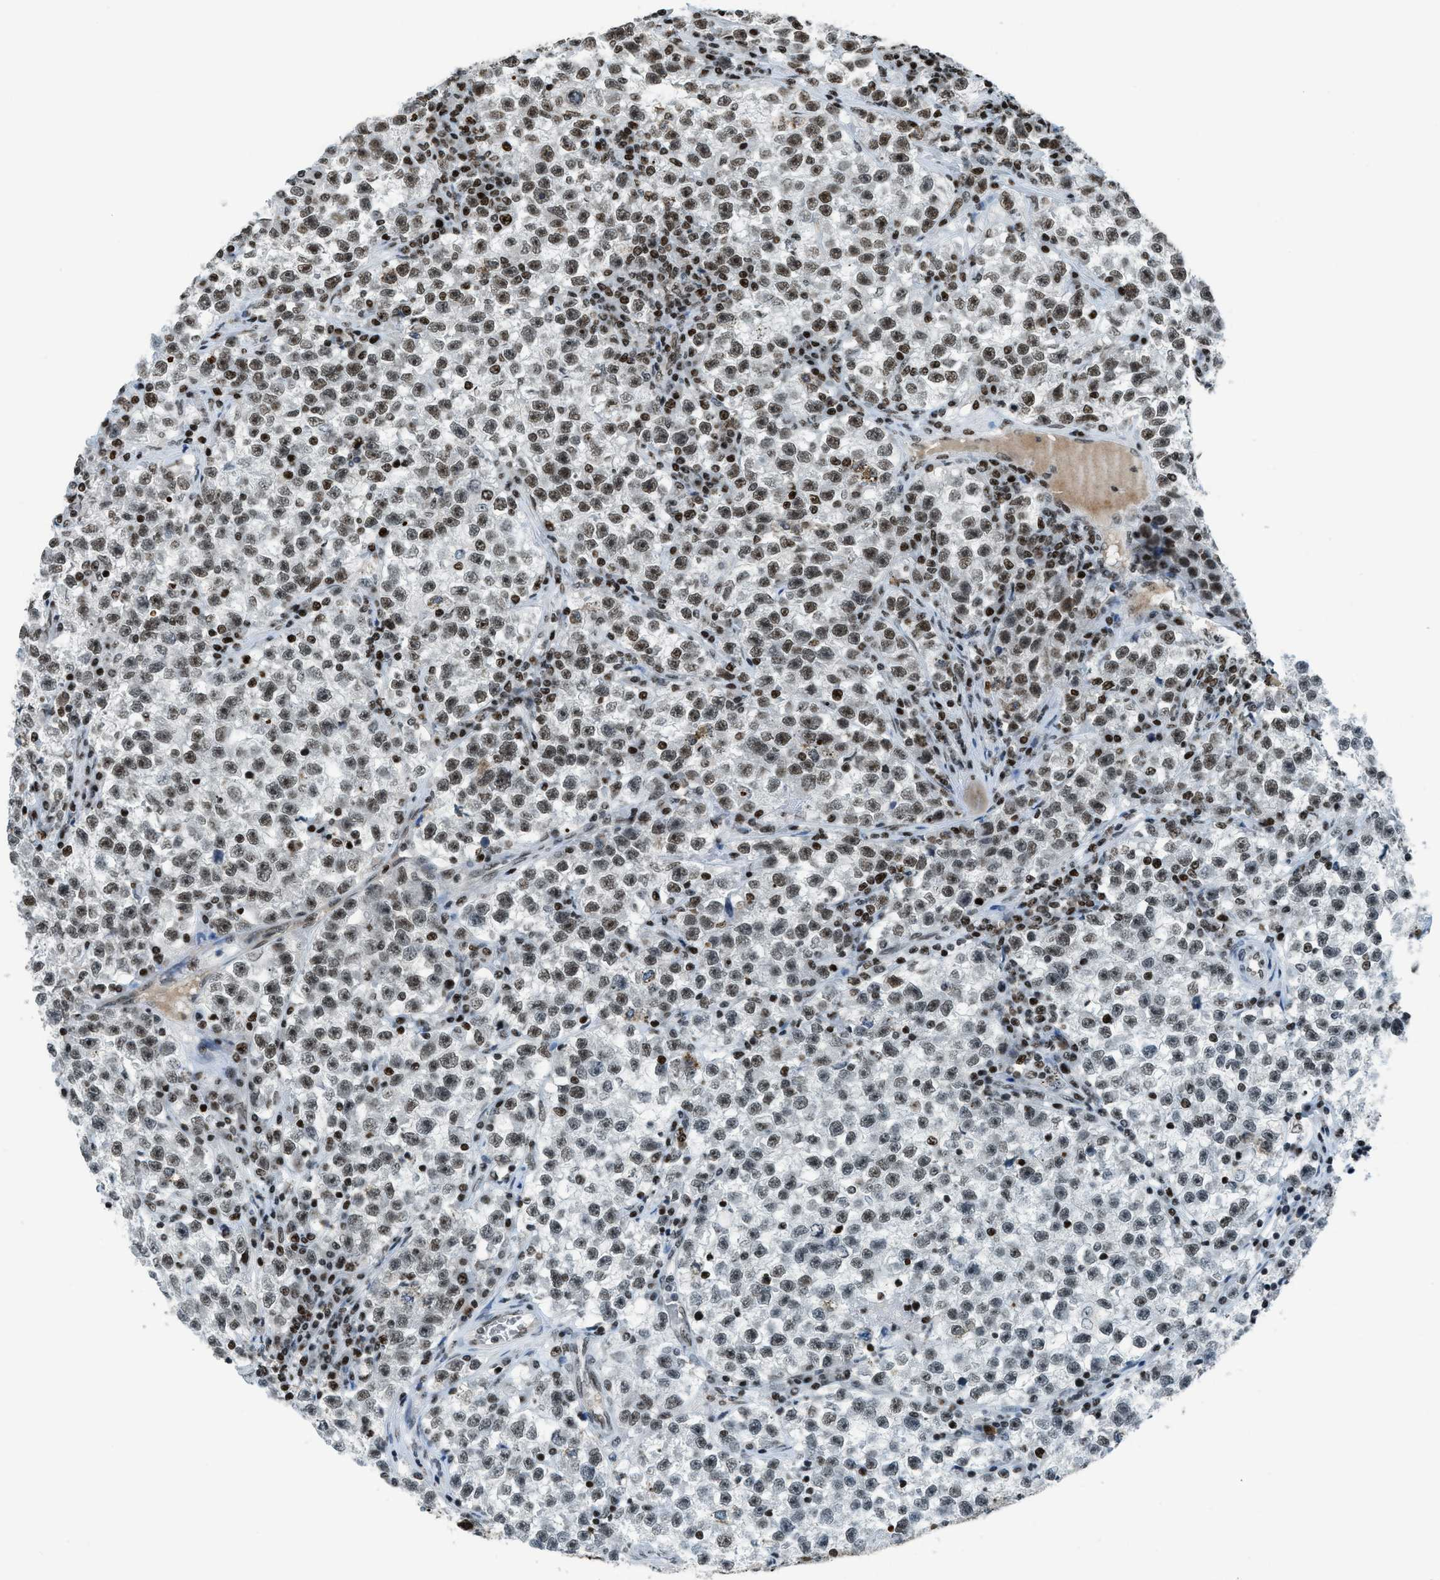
{"staining": {"intensity": "moderate", "quantity": "25%-75%", "location": "nuclear"}, "tissue": "testis cancer", "cell_type": "Tumor cells", "image_type": "cancer", "snomed": [{"axis": "morphology", "description": "Seminoma, NOS"}, {"axis": "topography", "description": "Testis"}], "caption": "Testis seminoma stained with immunohistochemistry (IHC) exhibits moderate nuclear staining in approximately 25%-75% of tumor cells.", "gene": "RAD51B", "patient": {"sex": "male", "age": 22}}